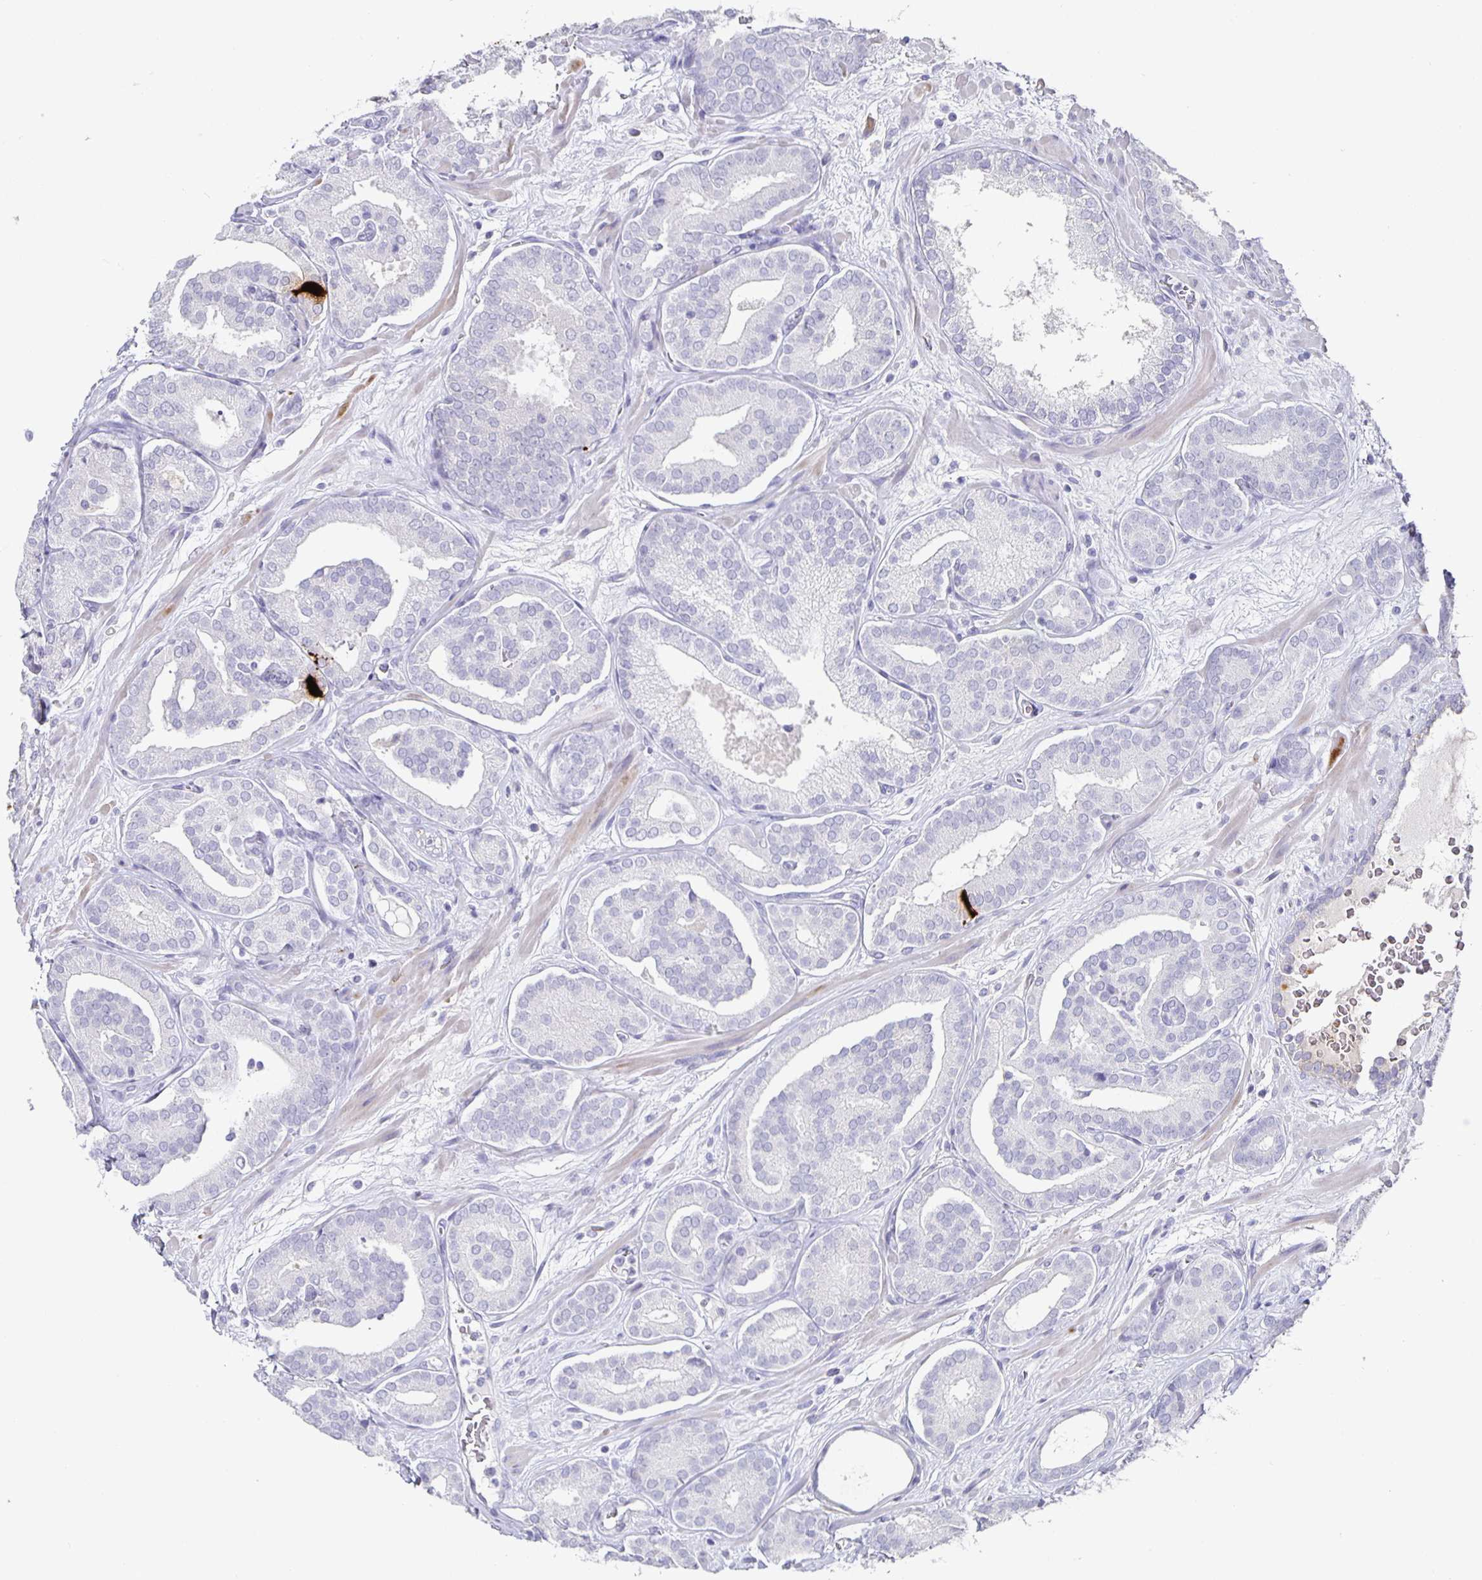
{"staining": {"intensity": "negative", "quantity": "none", "location": "none"}, "tissue": "prostate cancer", "cell_type": "Tumor cells", "image_type": "cancer", "snomed": [{"axis": "morphology", "description": "Adenocarcinoma, High grade"}, {"axis": "topography", "description": "Prostate"}], "caption": "Human prostate cancer stained for a protein using IHC shows no expression in tumor cells.", "gene": "CHGA", "patient": {"sex": "male", "age": 66}}